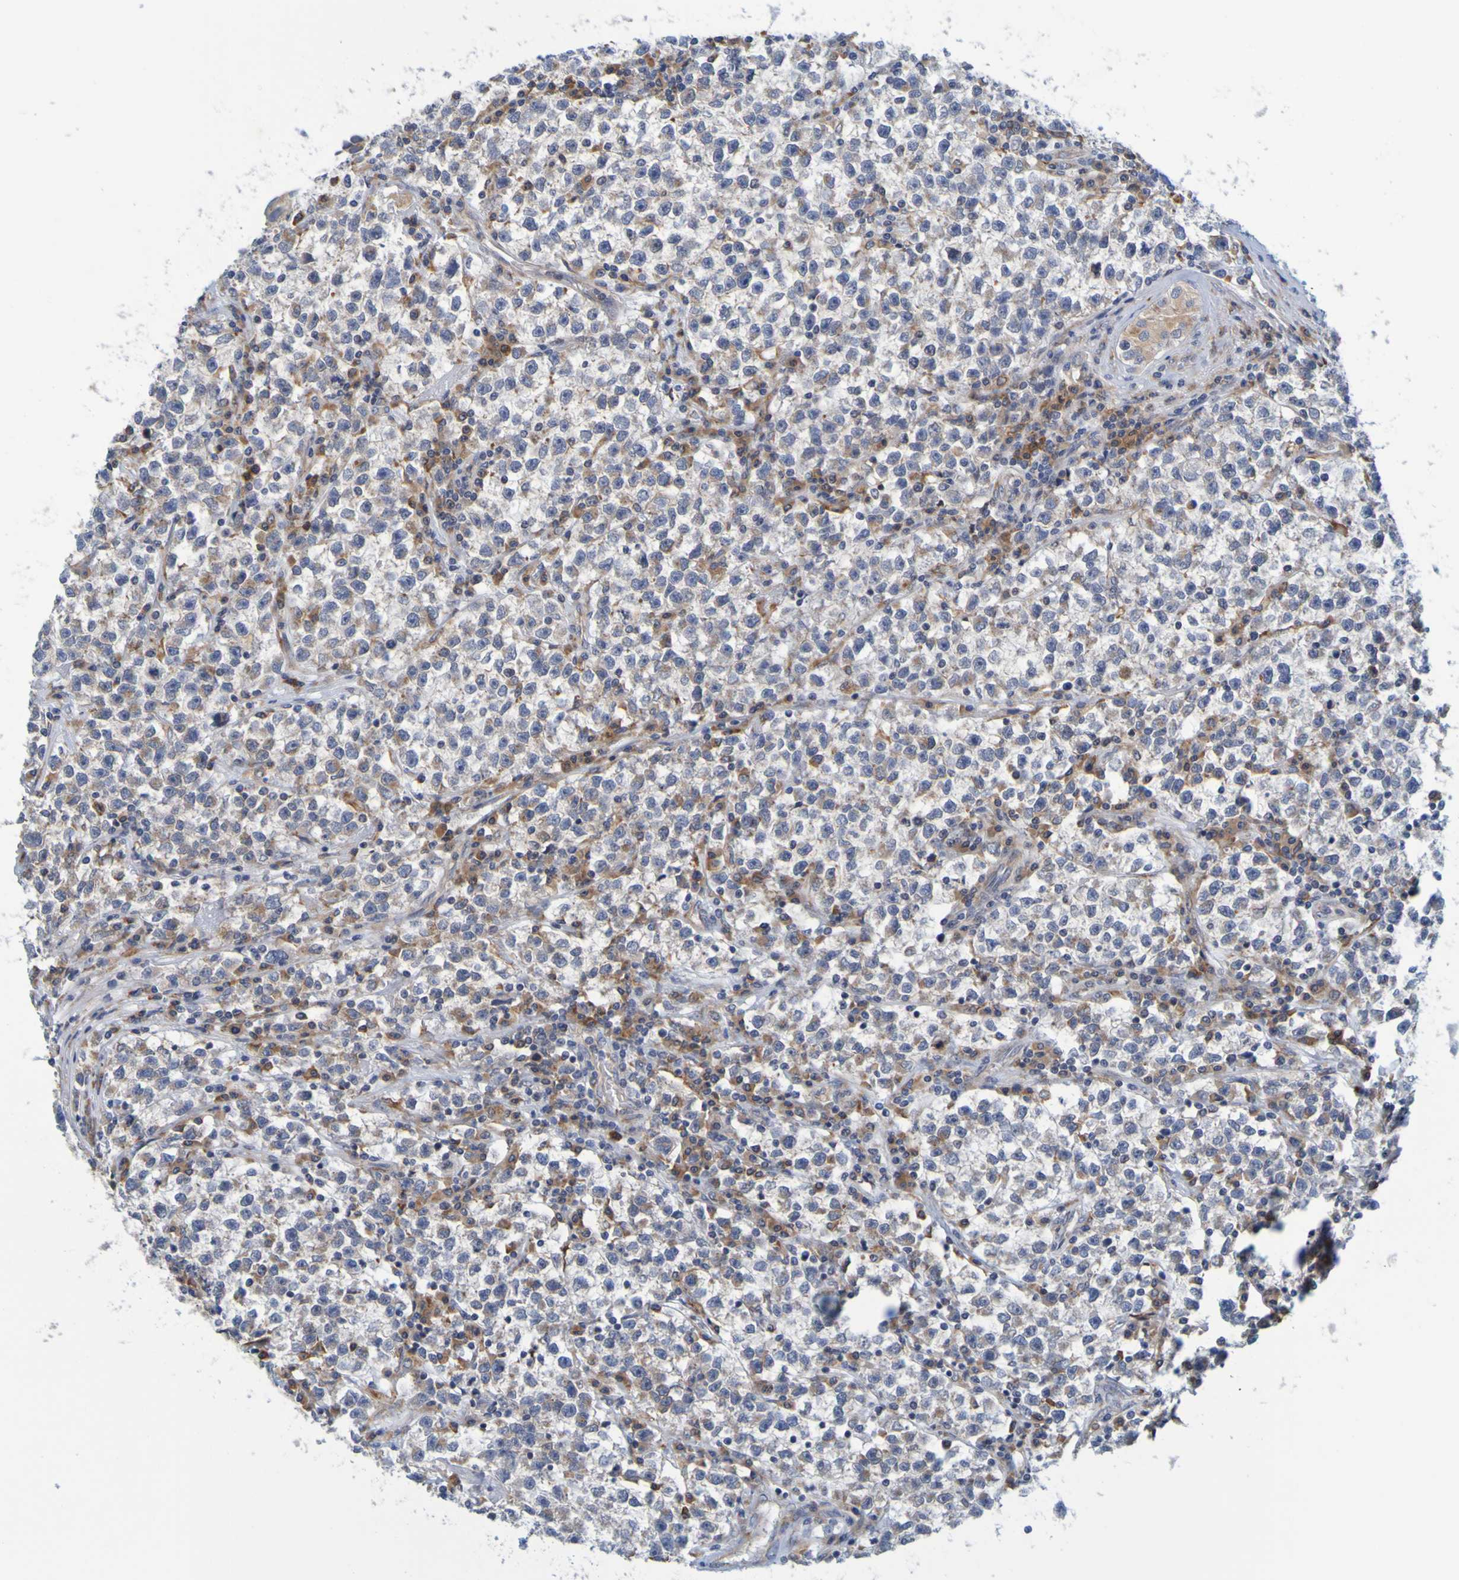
{"staining": {"intensity": "moderate", "quantity": ">75%", "location": "cytoplasmic/membranous"}, "tissue": "testis cancer", "cell_type": "Tumor cells", "image_type": "cancer", "snomed": [{"axis": "morphology", "description": "Seminoma, NOS"}, {"axis": "topography", "description": "Testis"}], "caption": "Immunohistochemical staining of human seminoma (testis) shows moderate cytoplasmic/membranous protein expression in approximately >75% of tumor cells.", "gene": "SIL1", "patient": {"sex": "male", "age": 22}}